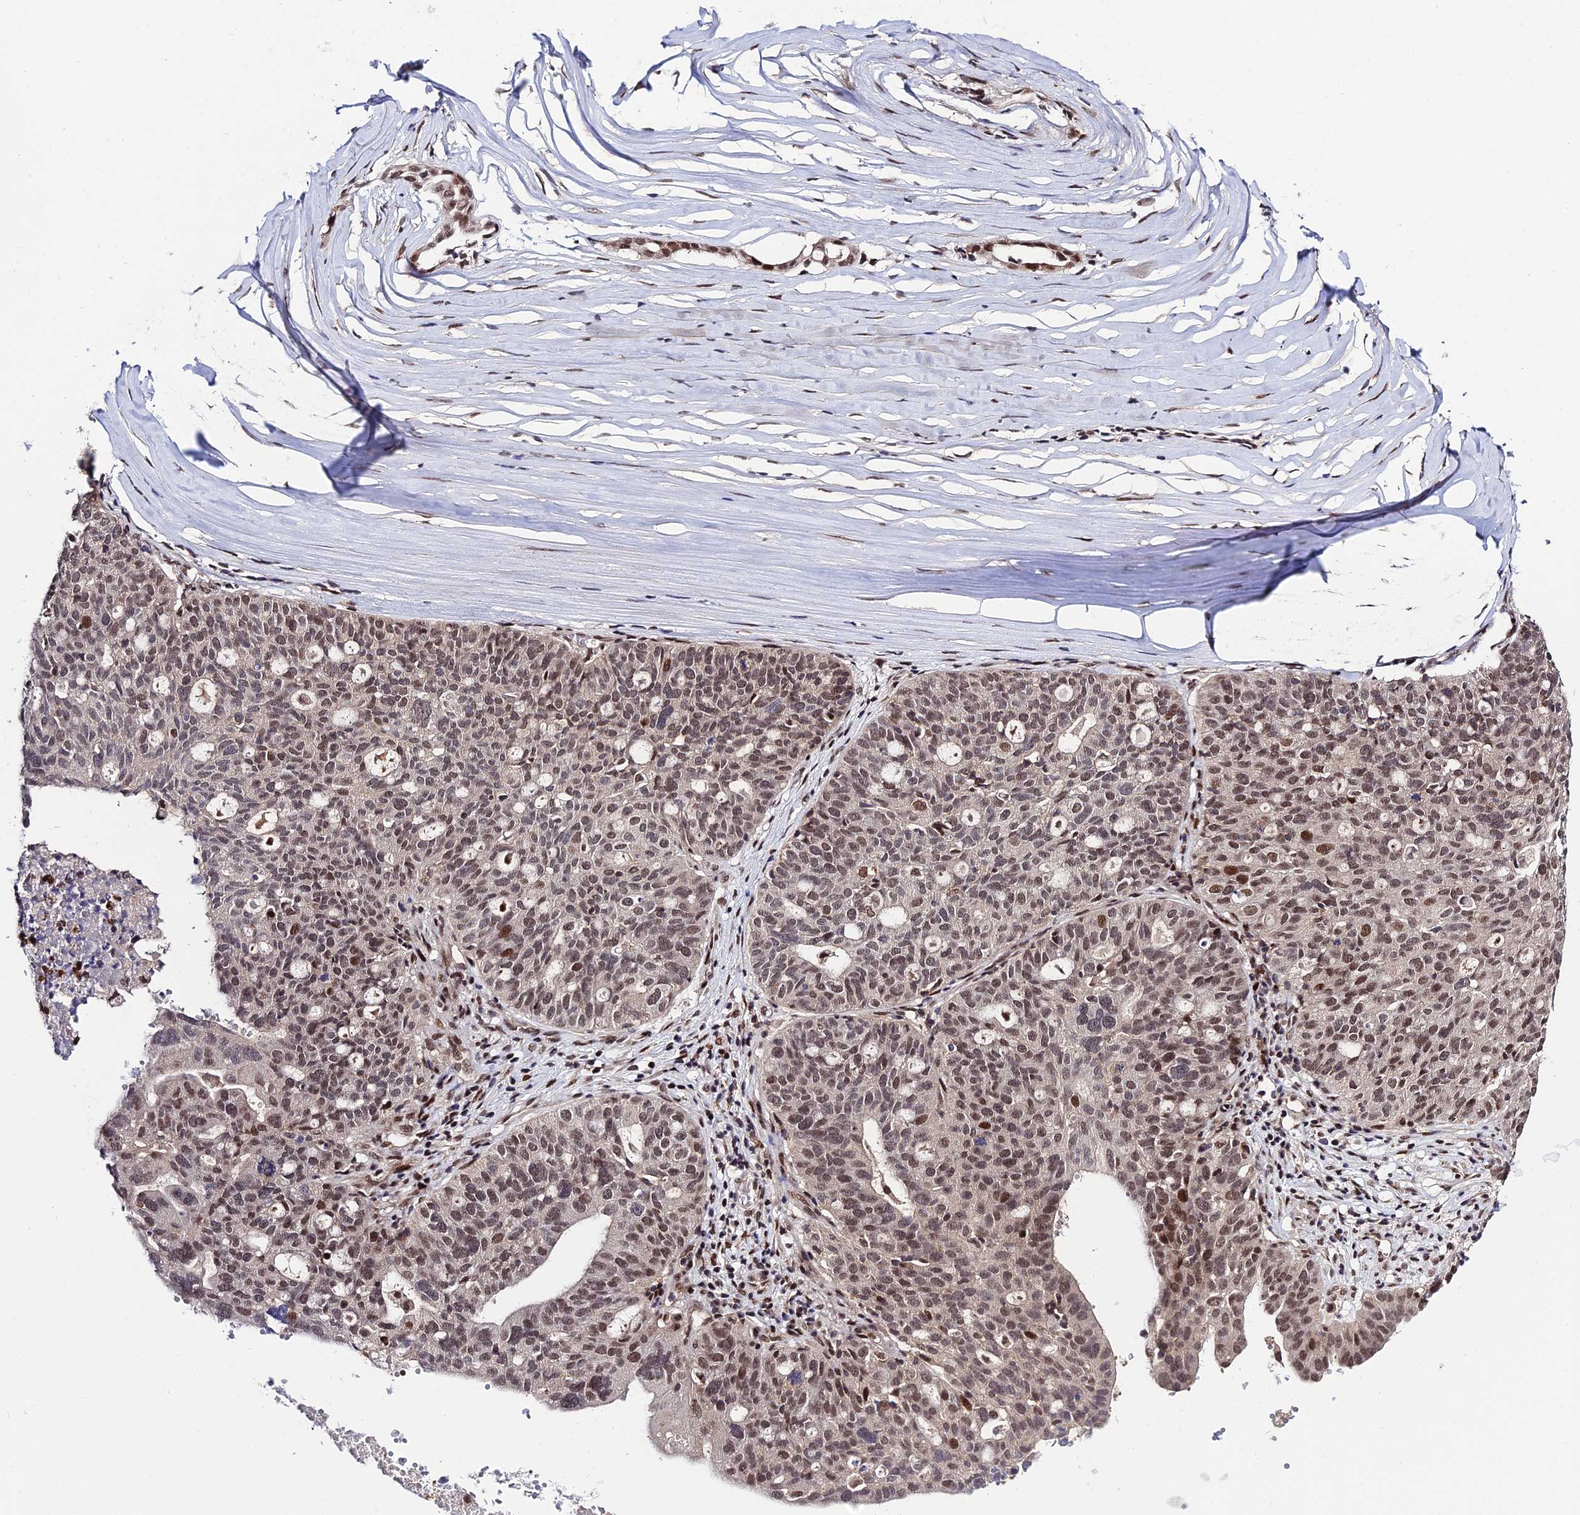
{"staining": {"intensity": "moderate", "quantity": ">75%", "location": "nuclear"}, "tissue": "ovarian cancer", "cell_type": "Tumor cells", "image_type": "cancer", "snomed": [{"axis": "morphology", "description": "Cystadenocarcinoma, serous, NOS"}, {"axis": "topography", "description": "Ovary"}], "caption": "Serous cystadenocarcinoma (ovarian) was stained to show a protein in brown. There is medium levels of moderate nuclear positivity in about >75% of tumor cells. The staining was performed using DAB, with brown indicating positive protein expression. Nuclei are stained blue with hematoxylin.", "gene": "SYT15", "patient": {"sex": "female", "age": 59}}